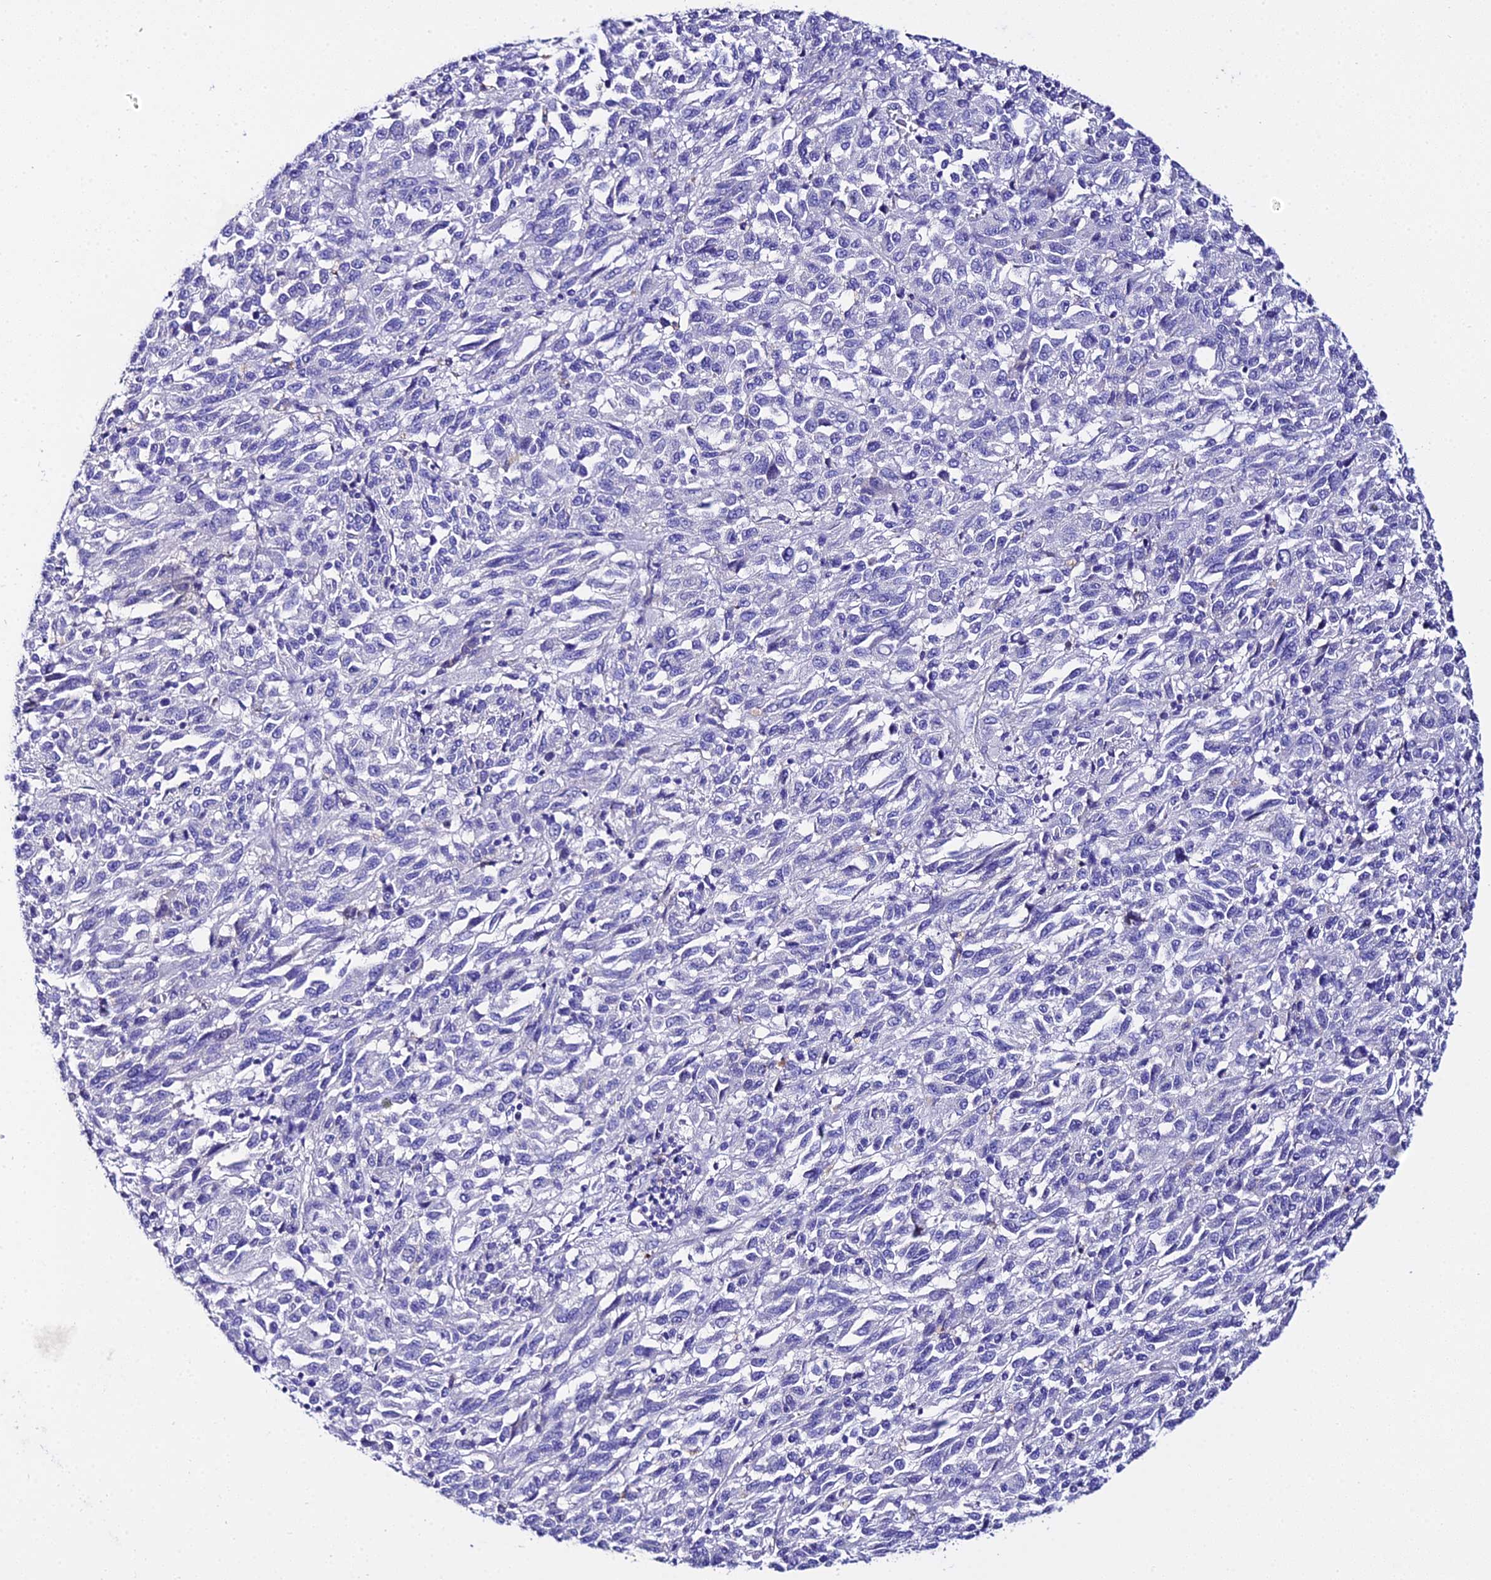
{"staining": {"intensity": "negative", "quantity": "none", "location": "none"}, "tissue": "melanoma", "cell_type": "Tumor cells", "image_type": "cancer", "snomed": [{"axis": "morphology", "description": "Malignant melanoma, Metastatic site"}, {"axis": "topography", "description": "Lung"}], "caption": "Immunohistochemical staining of human melanoma displays no significant staining in tumor cells.", "gene": "TMEM117", "patient": {"sex": "male", "age": 64}}